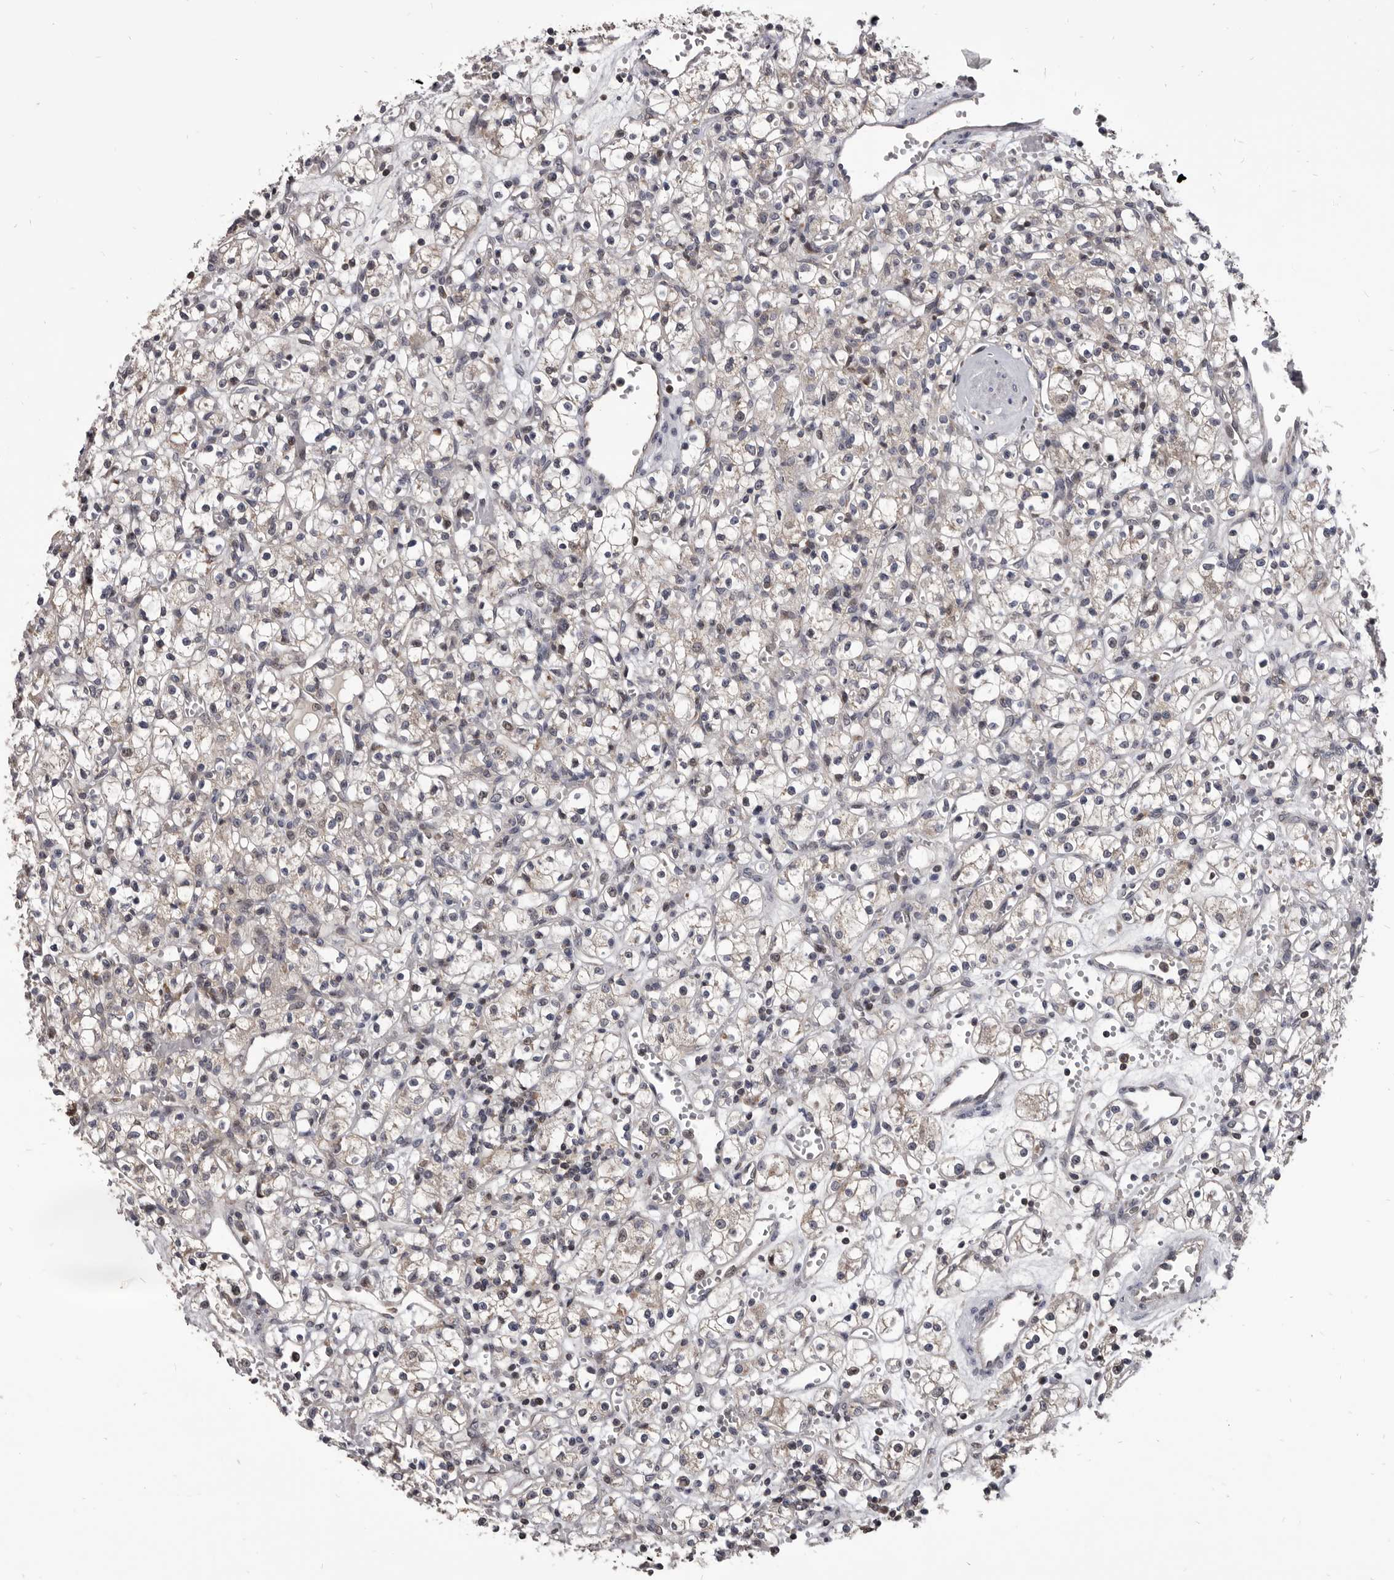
{"staining": {"intensity": "negative", "quantity": "none", "location": "none"}, "tissue": "renal cancer", "cell_type": "Tumor cells", "image_type": "cancer", "snomed": [{"axis": "morphology", "description": "Adenocarcinoma, NOS"}, {"axis": "topography", "description": "Kidney"}], "caption": "This is a histopathology image of immunohistochemistry (IHC) staining of renal cancer (adenocarcinoma), which shows no positivity in tumor cells.", "gene": "MAP3K14", "patient": {"sex": "female", "age": 59}}